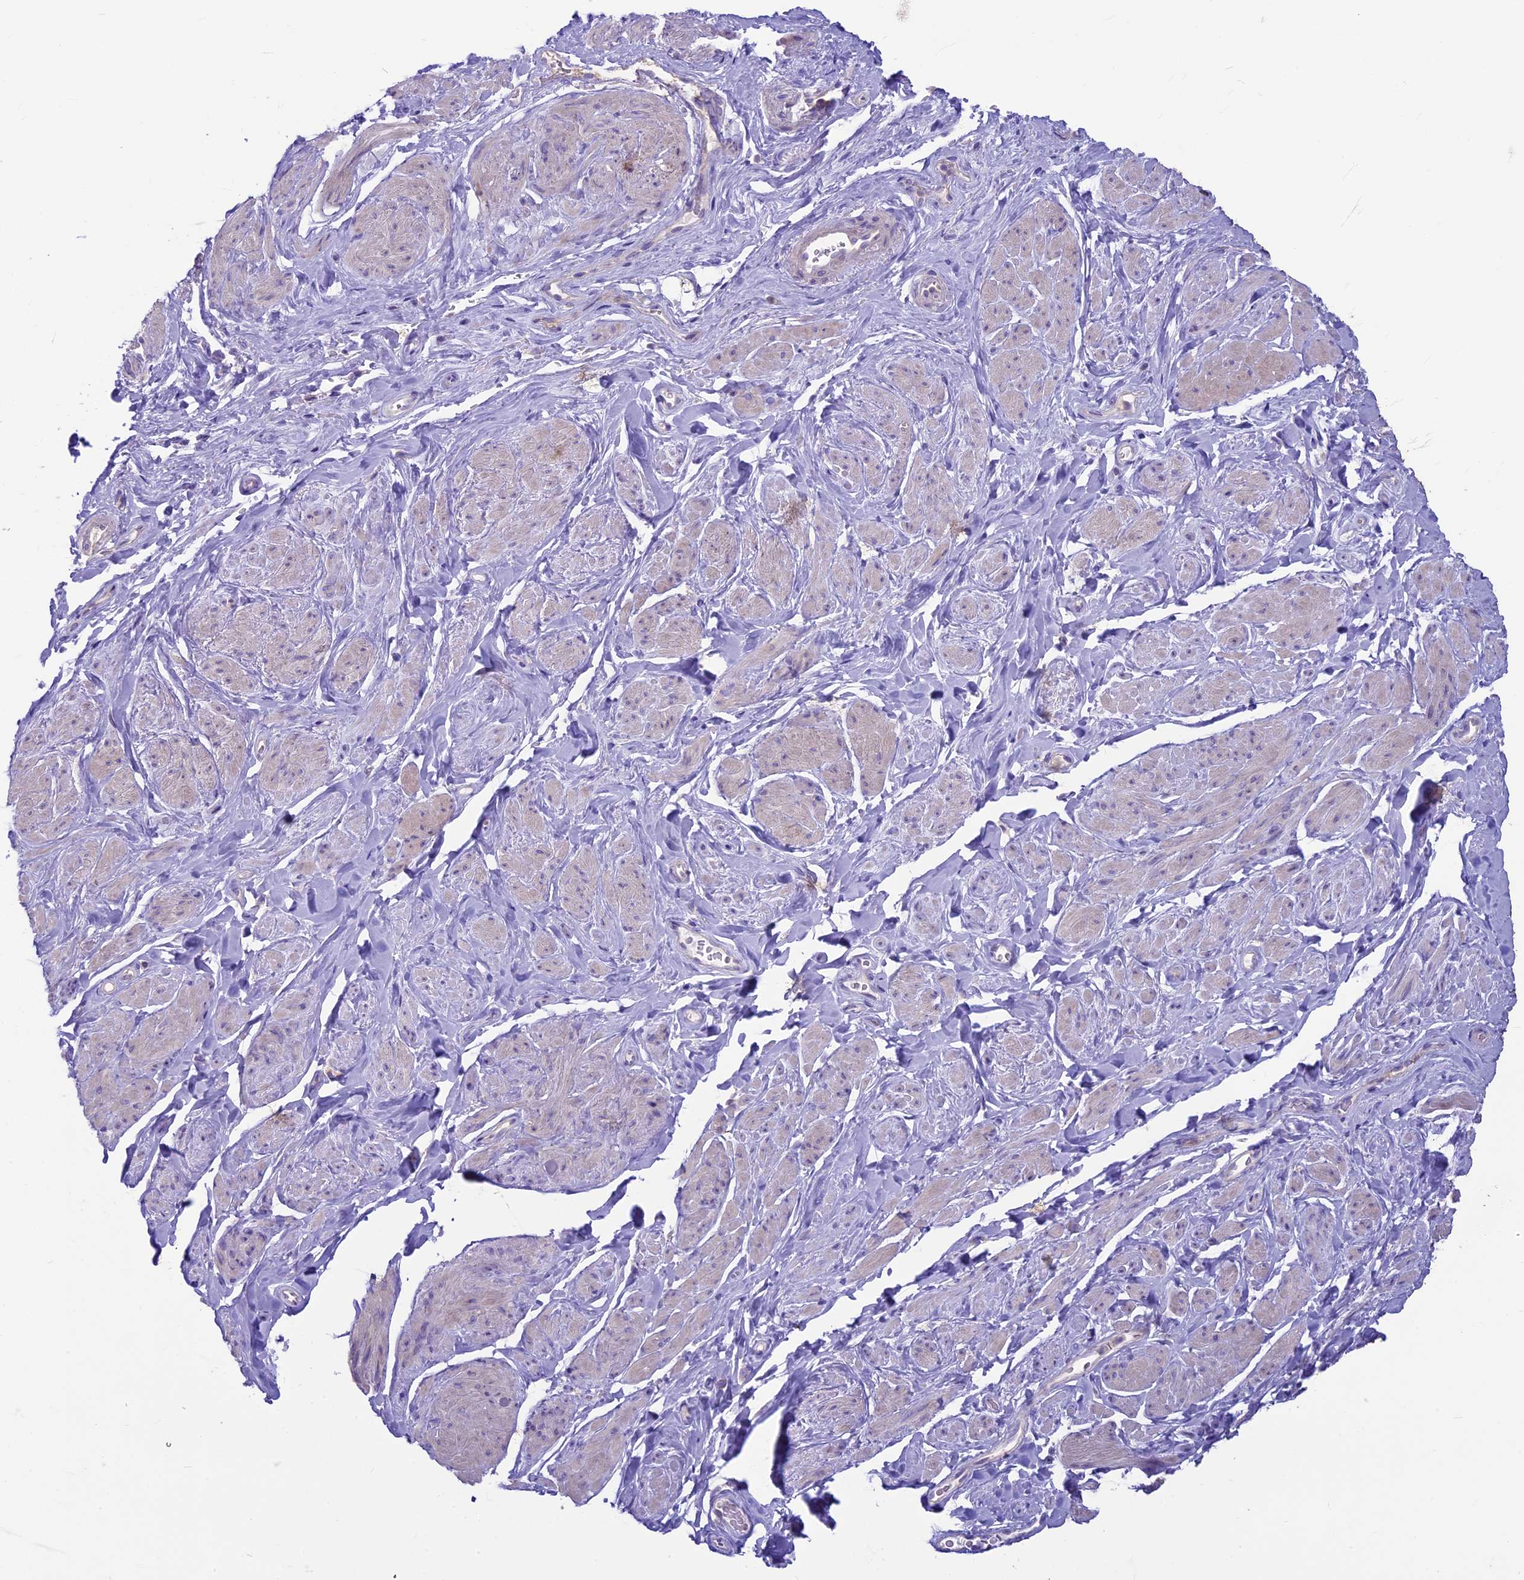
{"staining": {"intensity": "moderate", "quantity": "<25%", "location": "cytoplasmic/membranous"}, "tissue": "smooth muscle", "cell_type": "Smooth muscle cells", "image_type": "normal", "snomed": [{"axis": "morphology", "description": "Normal tissue, NOS"}, {"axis": "topography", "description": "Smooth muscle"}, {"axis": "topography", "description": "Peripheral nerve tissue"}], "caption": "Immunohistochemistry image of normal smooth muscle: smooth muscle stained using immunohistochemistry reveals low levels of moderate protein expression localized specifically in the cytoplasmic/membranous of smooth muscle cells, appearing as a cytoplasmic/membranous brown color.", "gene": "CDAN1", "patient": {"sex": "male", "age": 69}}